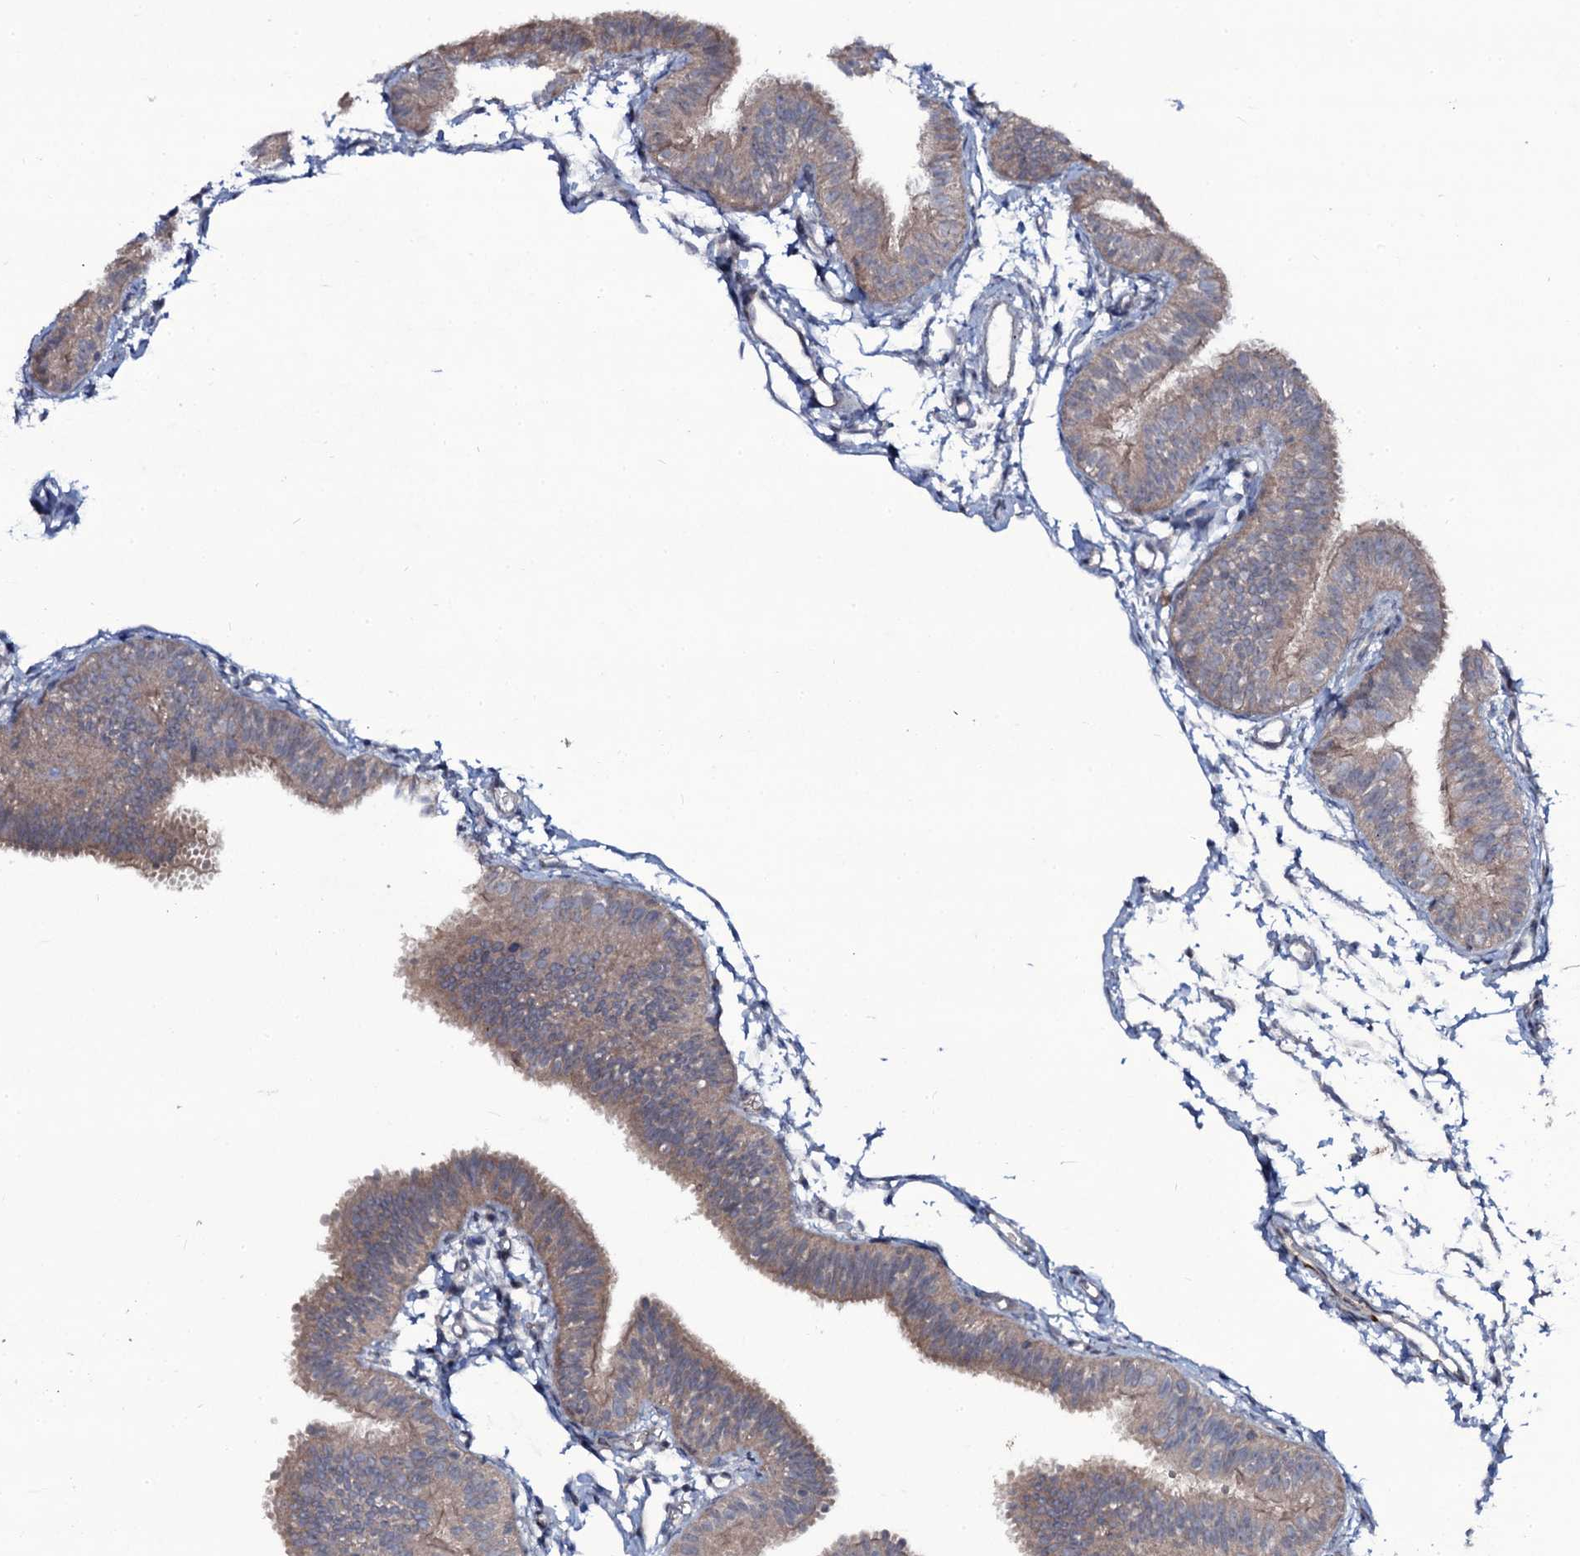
{"staining": {"intensity": "weak", "quantity": ">75%", "location": "cytoplasmic/membranous"}, "tissue": "fallopian tube", "cell_type": "Glandular cells", "image_type": "normal", "snomed": [{"axis": "morphology", "description": "Normal tissue, NOS"}, {"axis": "topography", "description": "Fallopian tube"}], "caption": "Protein staining of benign fallopian tube demonstrates weak cytoplasmic/membranous positivity in approximately >75% of glandular cells.", "gene": "SNAP23", "patient": {"sex": "female", "age": 35}}